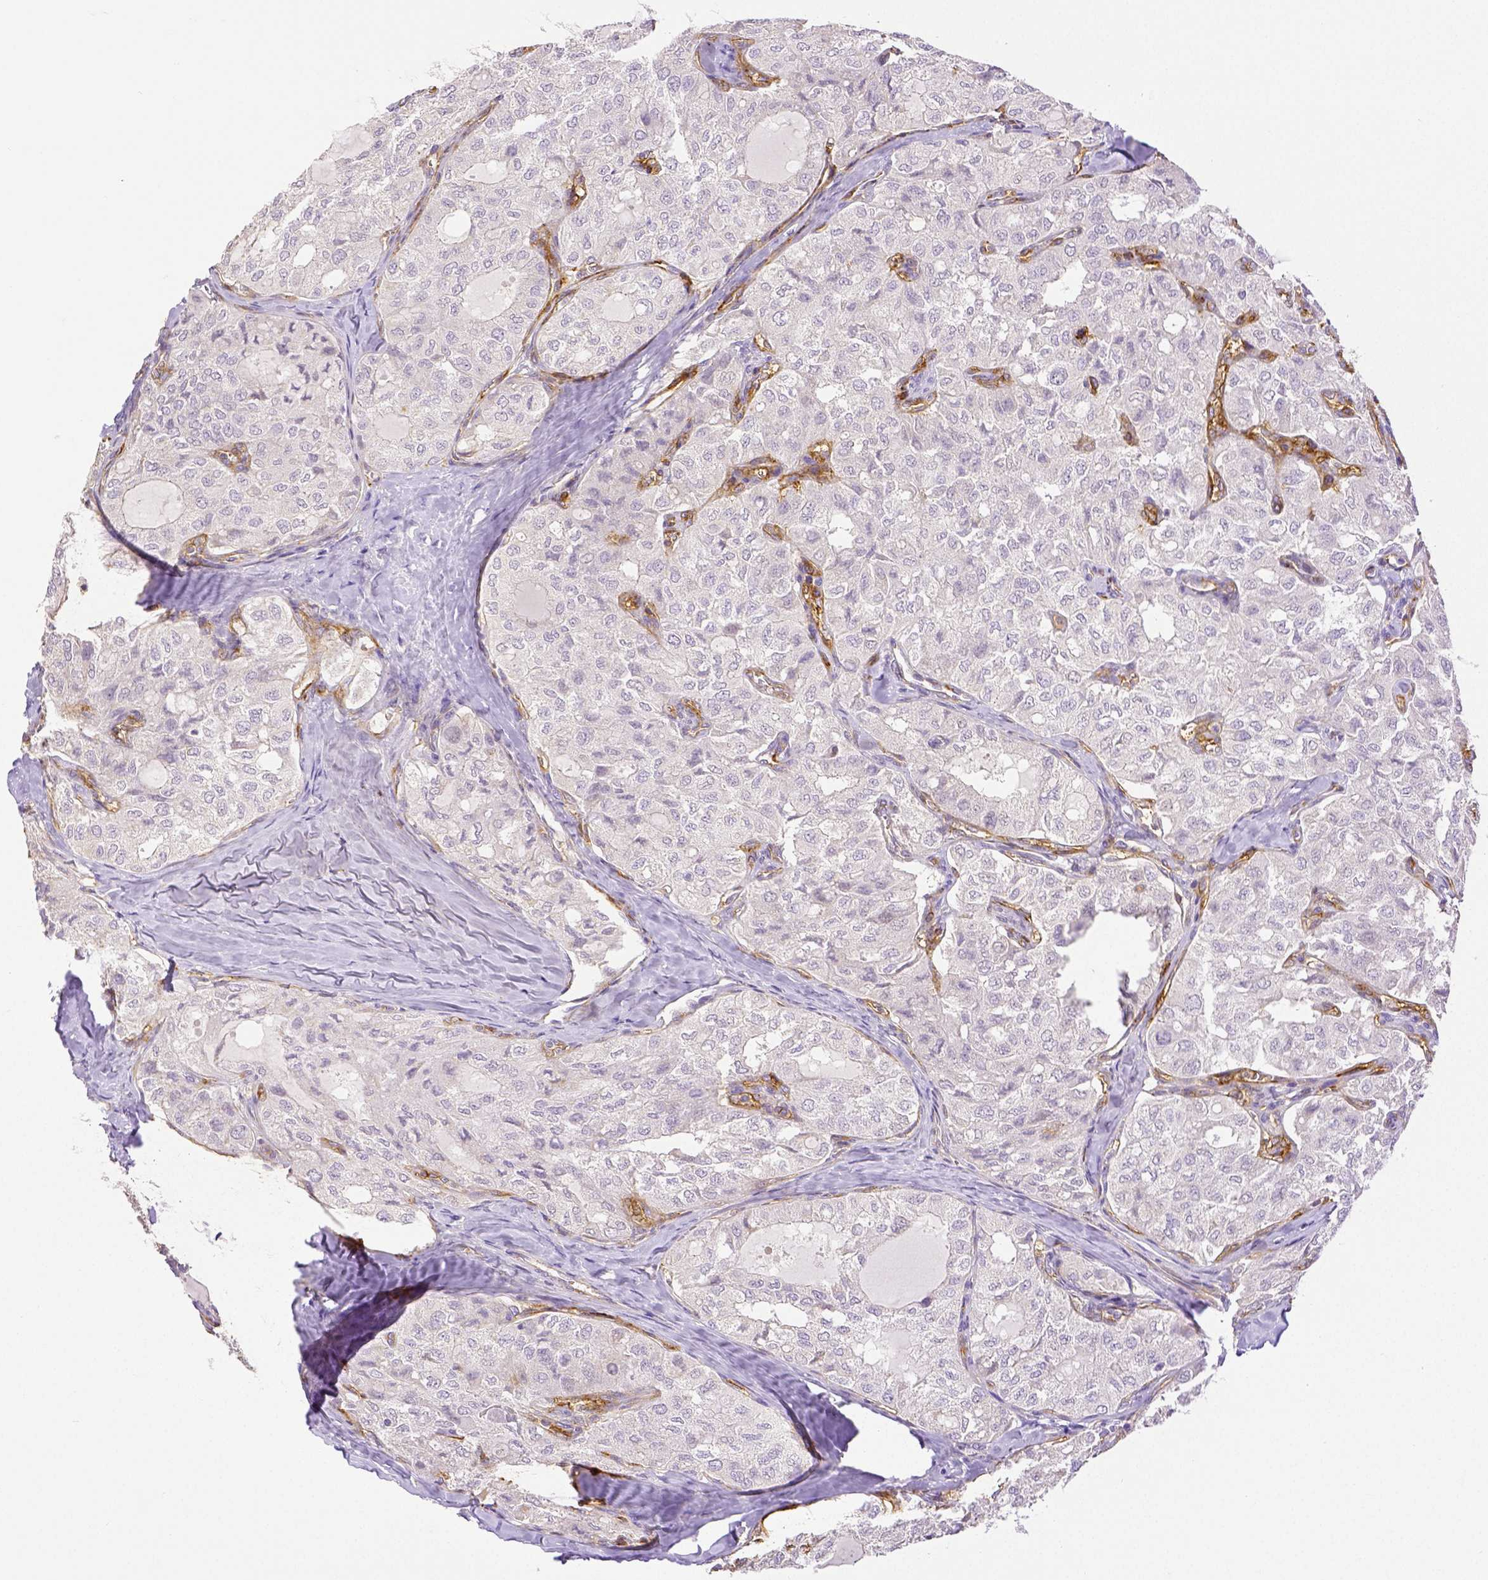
{"staining": {"intensity": "negative", "quantity": "none", "location": "none"}, "tissue": "thyroid cancer", "cell_type": "Tumor cells", "image_type": "cancer", "snomed": [{"axis": "morphology", "description": "Follicular adenoma carcinoma, NOS"}, {"axis": "topography", "description": "Thyroid gland"}], "caption": "The immunohistochemistry (IHC) micrograph has no significant positivity in tumor cells of thyroid cancer tissue. Brightfield microscopy of IHC stained with DAB (3,3'-diaminobenzidine) (brown) and hematoxylin (blue), captured at high magnification.", "gene": "THY1", "patient": {"sex": "male", "age": 75}}